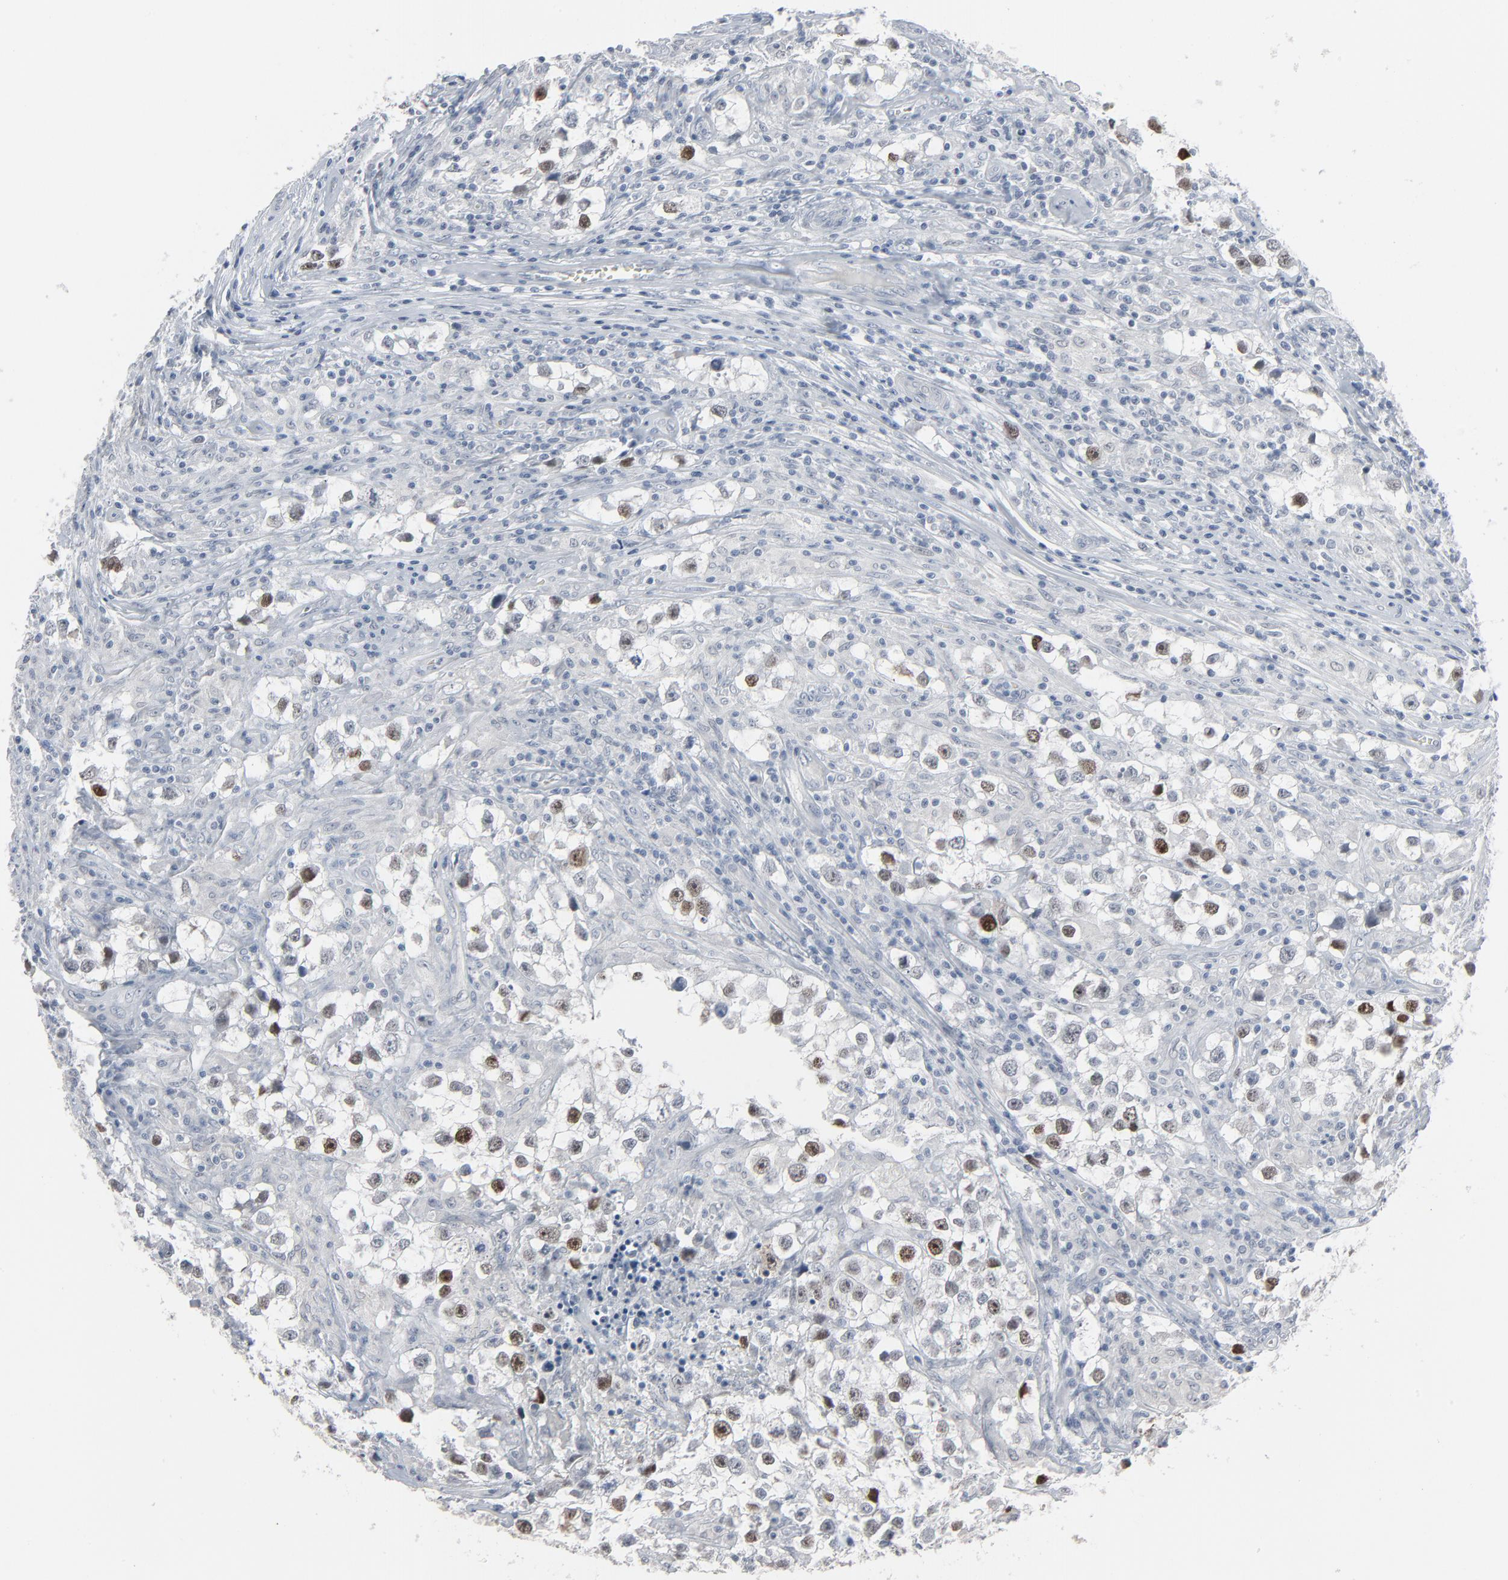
{"staining": {"intensity": "strong", "quantity": "25%-75%", "location": "nuclear"}, "tissue": "testis cancer", "cell_type": "Tumor cells", "image_type": "cancer", "snomed": [{"axis": "morphology", "description": "Seminoma, NOS"}, {"axis": "topography", "description": "Testis"}], "caption": "Protein staining demonstrates strong nuclear positivity in approximately 25%-75% of tumor cells in seminoma (testis).", "gene": "SAGE1", "patient": {"sex": "male", "age": 32}}